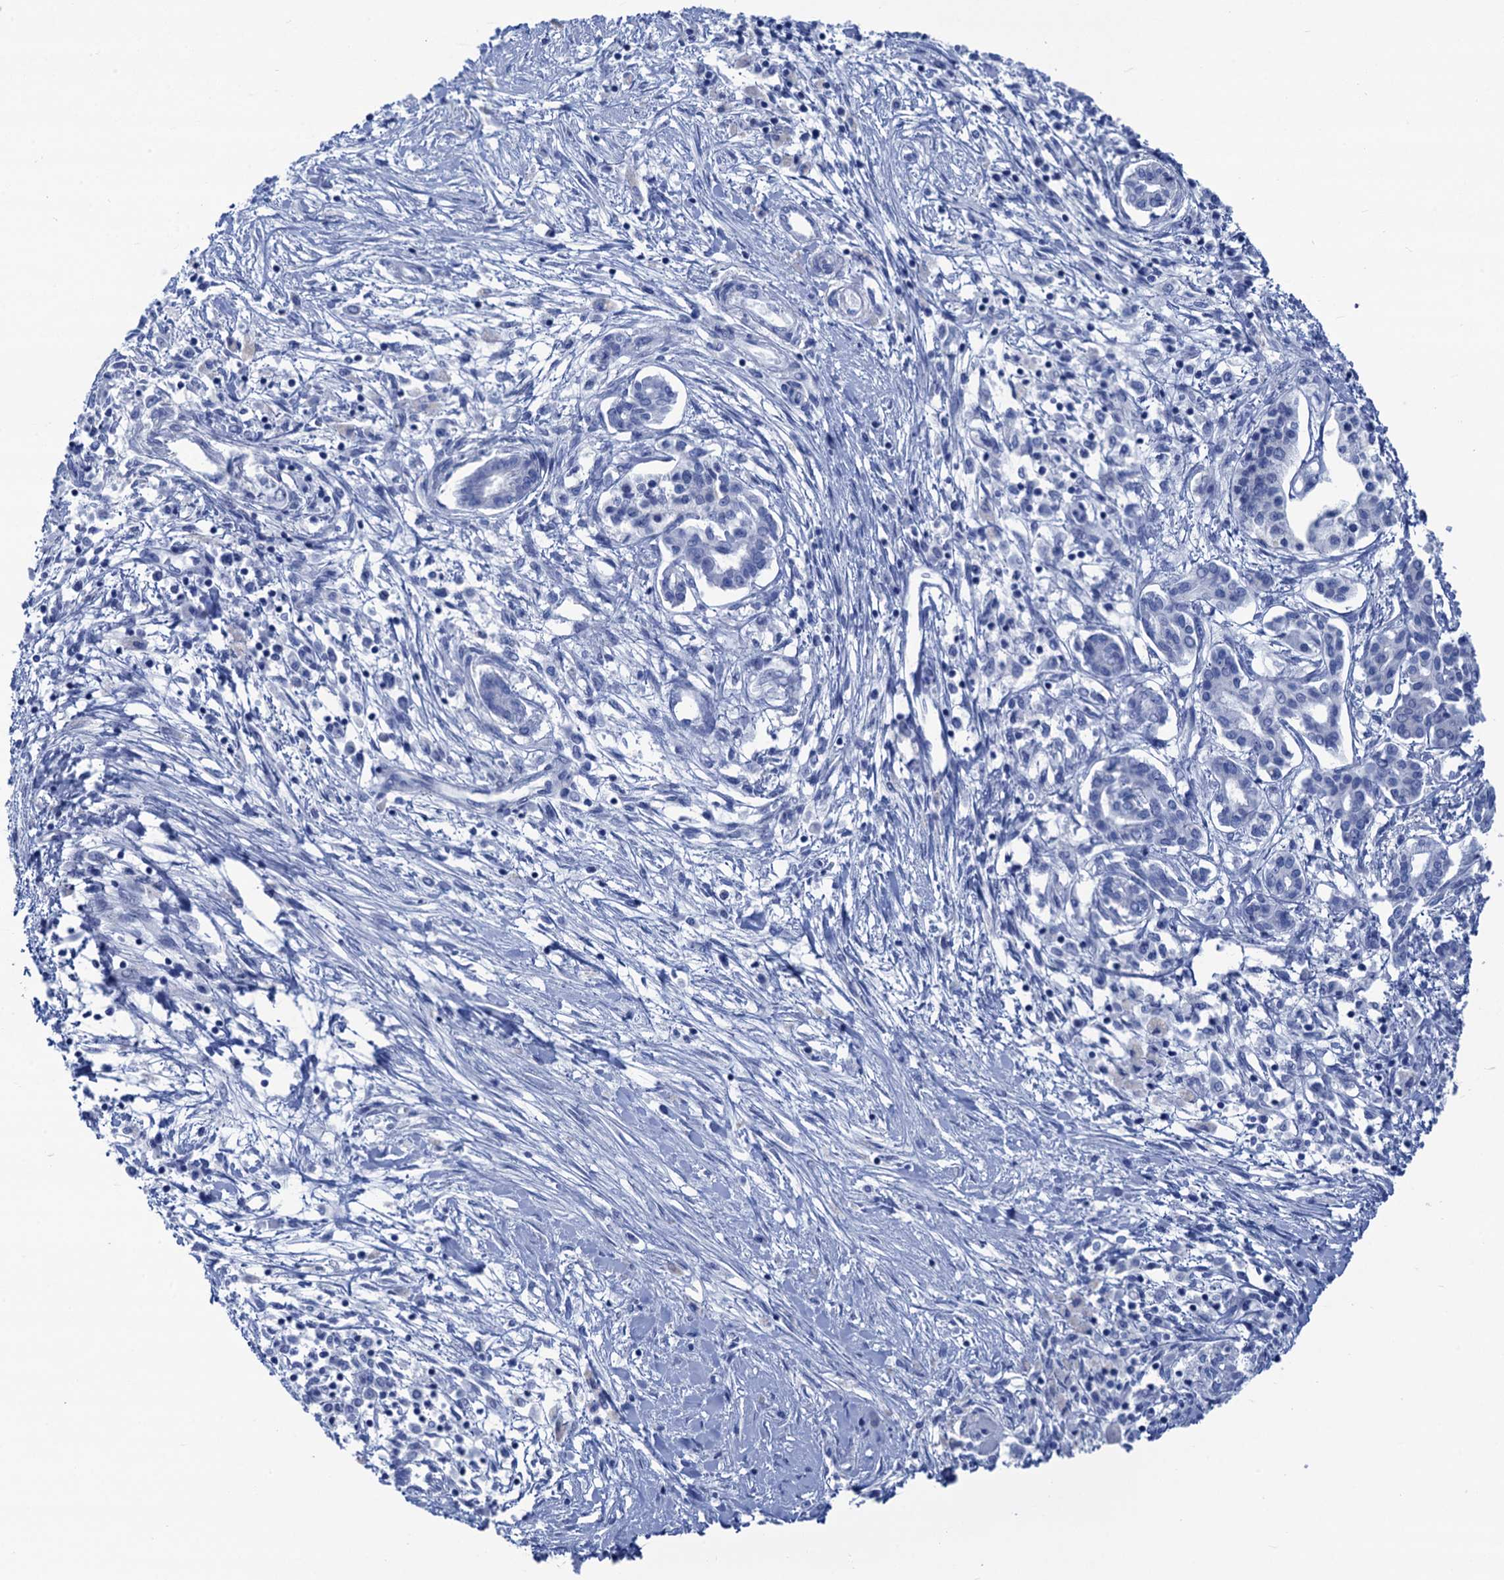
{"staining": {"intensity": "negative", "quantity": "none", "location": "none"}, "tissue": "pancreatic cancer", "cell_type": "Tumor cells", "image_type": "cancer", "snomed": [{"axis": "morphology", "description": "Adenocarcinoma, NOS"}, {"axis": "topography", "description": "Pancreas"}], "caption": "IHC image of neoplastic tissue: pancreatic cancer stained with DAB exhibits no significant protein positivity in tumor cells.", "gene": "CABYR", "patient": {"sex": "female", "age": 50}}